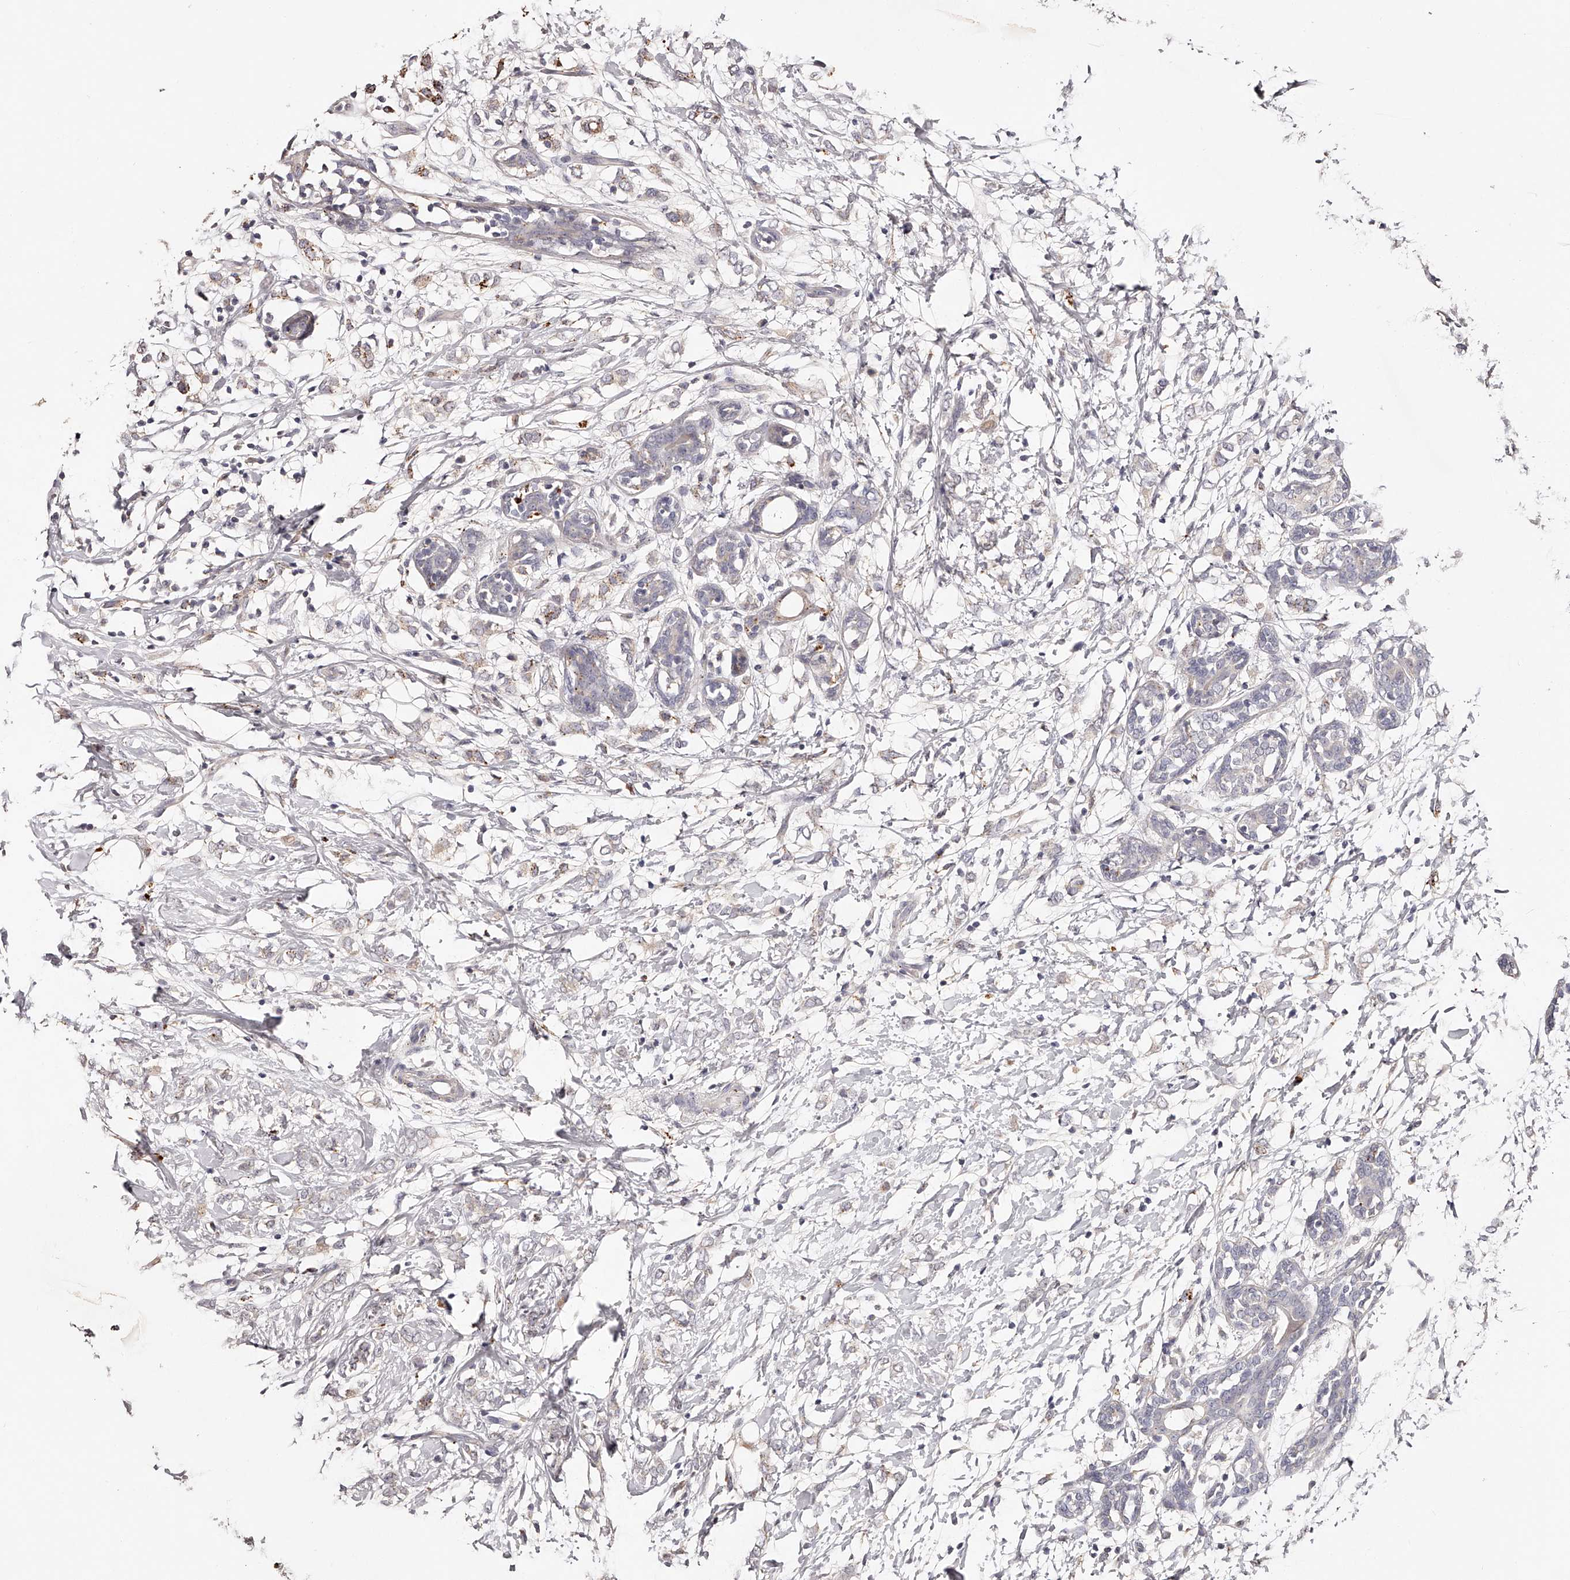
{"staining": {"intensity": "negative", "quantity": "none", "location": "none"}, "tissue": "breast cancer", "cell_type": "Tumor cells", "image_type": "cancer", "snomed": [{"axis": "morphology", "description": "Normal tissue, NOS"}, {"axis": "morphology", "description": "Lobular carcinoma"}, {"axis": "topography", "description": "Breast"}], "caption": "IHC image of neoplastic tissue: human breast cancer stained with DAB demonstrates no significant protein expression in tumor cells. Brightfield microscopy of IHC stained with DAB (3,3'-diaminobenzidine) (brown) and hematoxylin (blue), captured at high magnification.", "gene": "SLC35D3", "patient": {"sex": "female", "age": 47}}